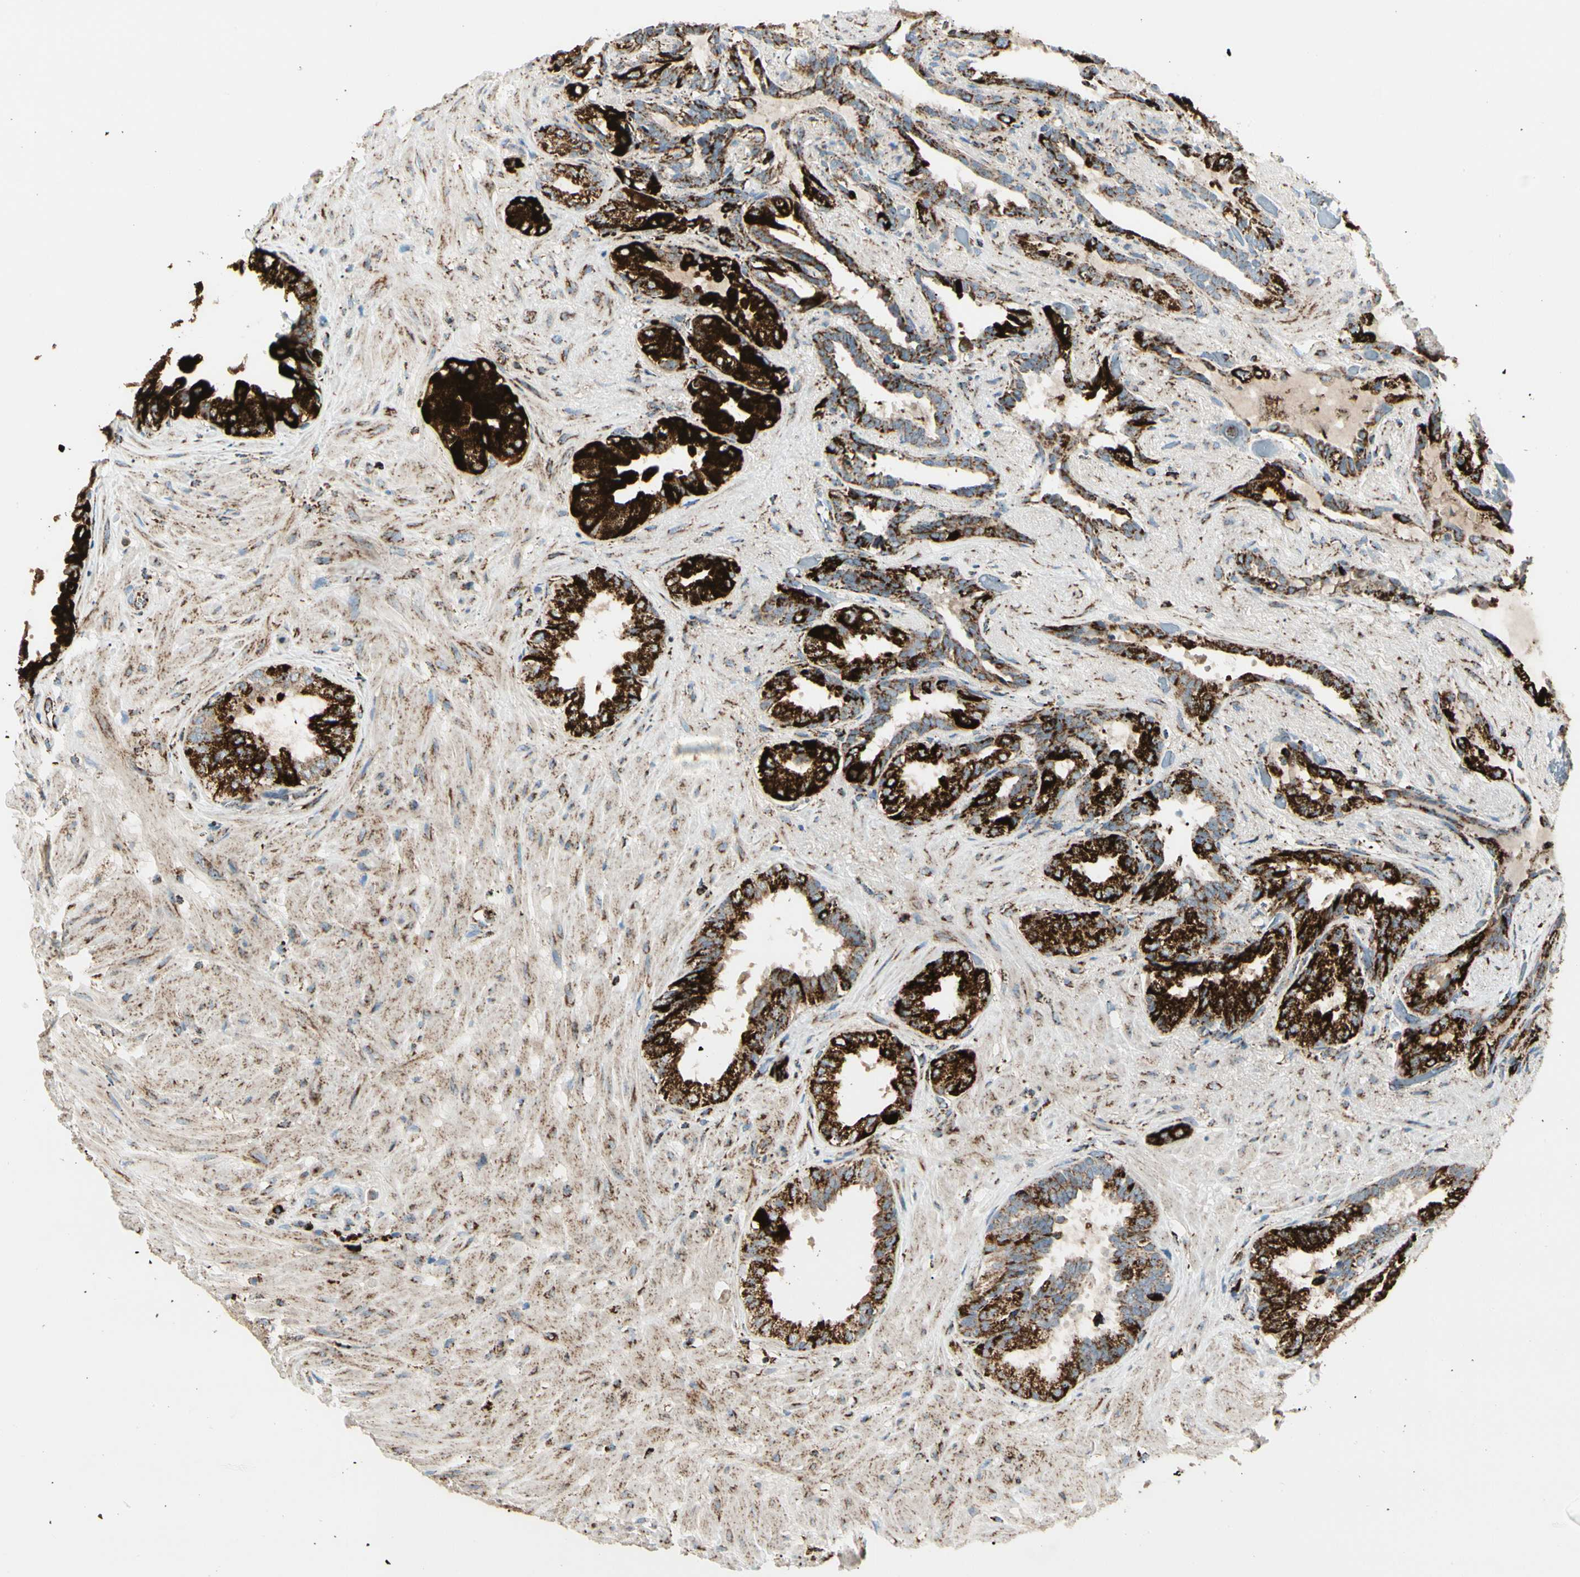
{"staining": {"intensity": "strong", "quantity": ">75%", "location": "cytoplasmic/membranous"}, "tissue": "seminal vesicle", "cell_type": "Glandular cells", "image_type": "normal", "snomed": [{"axis": "morphology", "description": "Normal tissue, NOS"}, {"axis": "topography", "description": "Seminal veicle"}], "caption": "DAB (3,3'-diaminobenzidine) immunohistochemical staining of normal seminal vesicle exhibits strong cytoplasmic/membranous protein positivity in about >75% of glandular cells. The staining was performed using DAB, with brown indicating positive protein expression. Nuclei are stained blue with hematoxylin.", "gene": "ME2", "patient": {"sex": "male", "age": 61}}